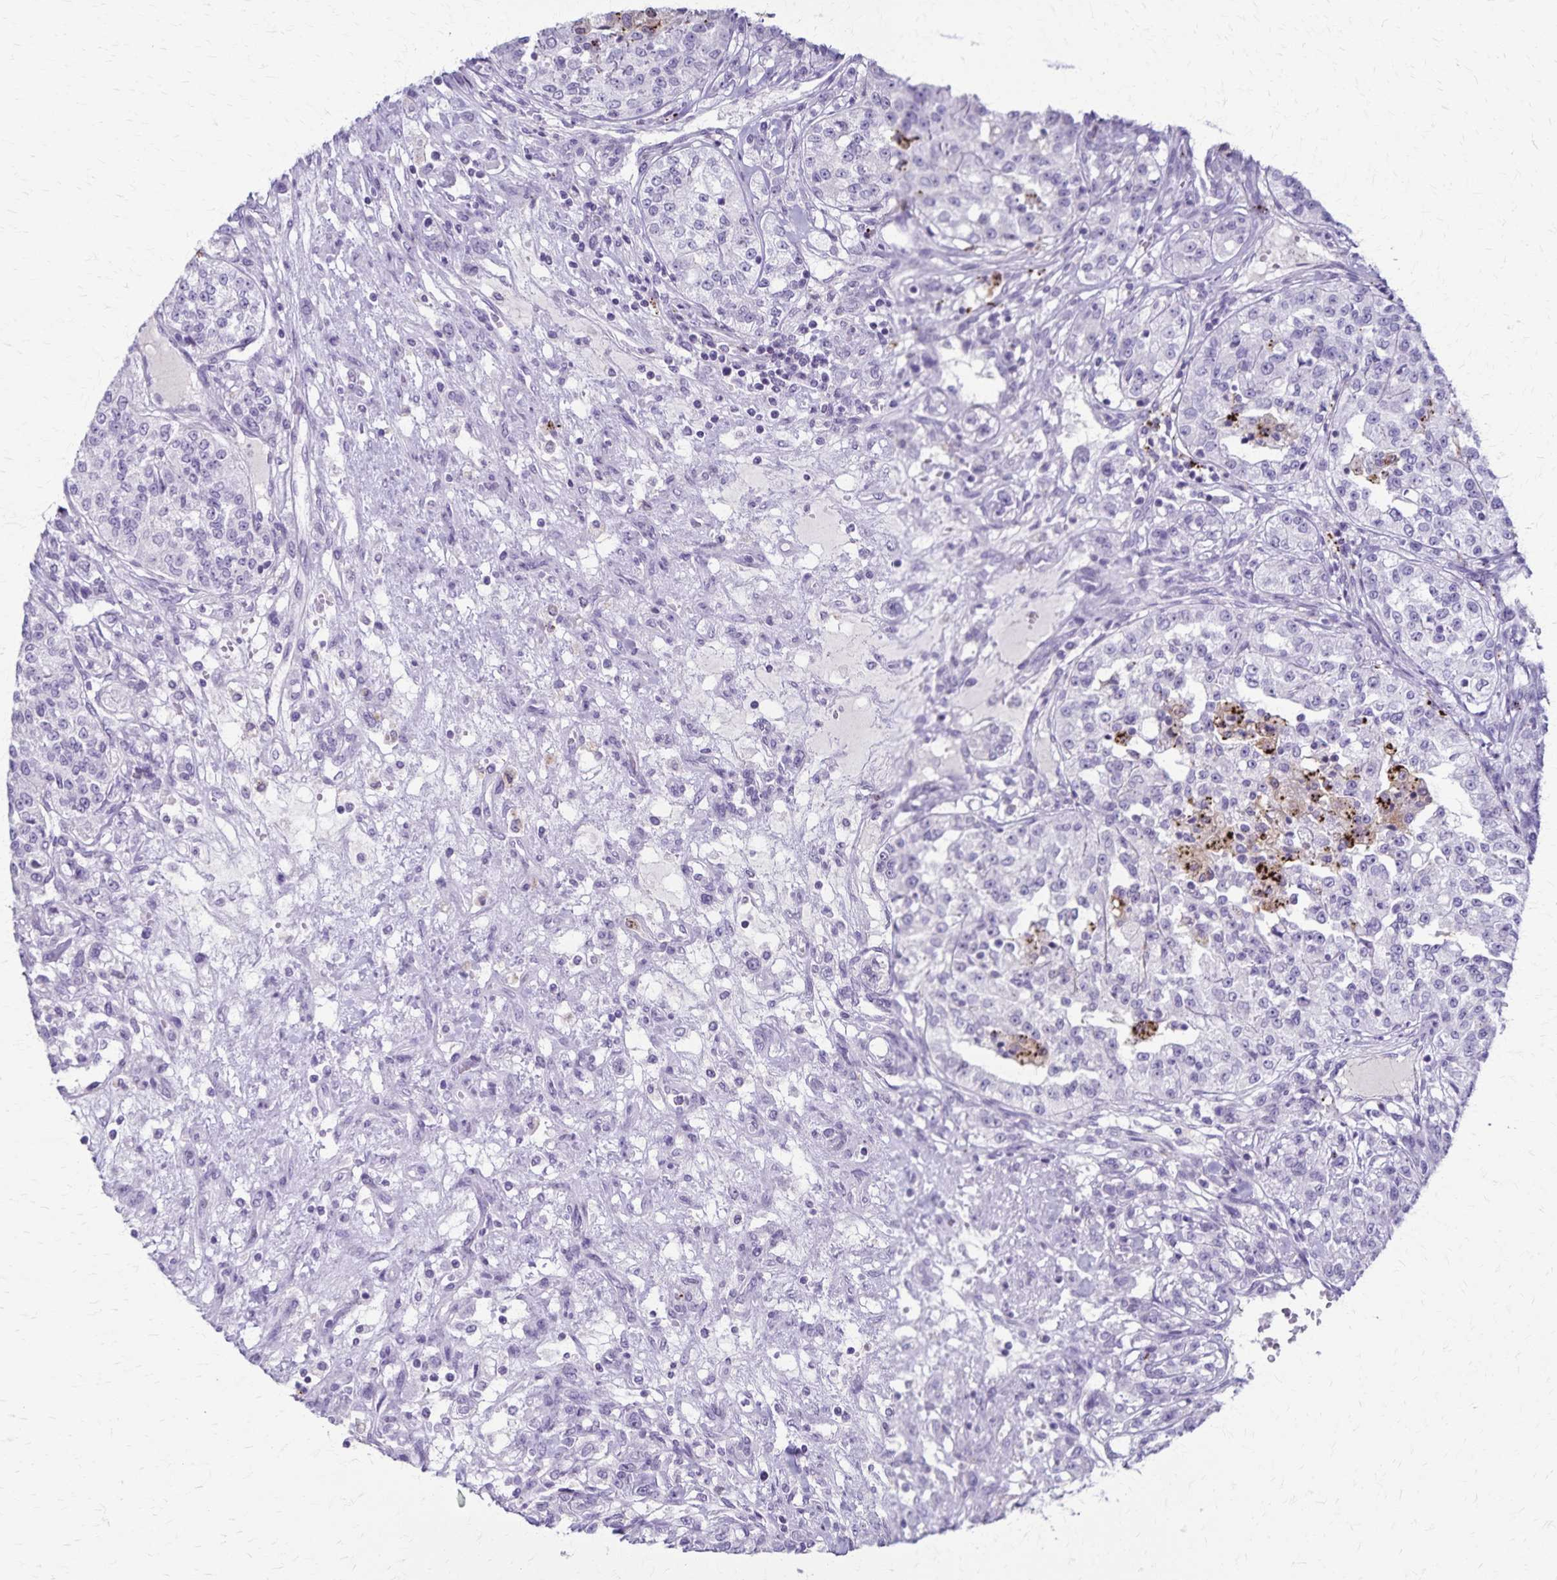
{"staining": {"intensity": "strong", "quantity": "<25%", "location": "cytoplasmic/membranous"}, "tissue": "renal cancer", "cell_type": "Tumor cells", "image_type": "cancer", "snomed": [{"axis": "morphology", "description": "Adenocarcinoma, NOS"}, {"axis": "topography", "description": "Kidney"}], "caption": "Protein expression analysis of human adenocarcinoma (renal) reveals strong cytoplasmic/membranous positivity in about <25% of tumor cells.", "gene": "TMEM60", "patient": {"sex": "female", "age": 63}}